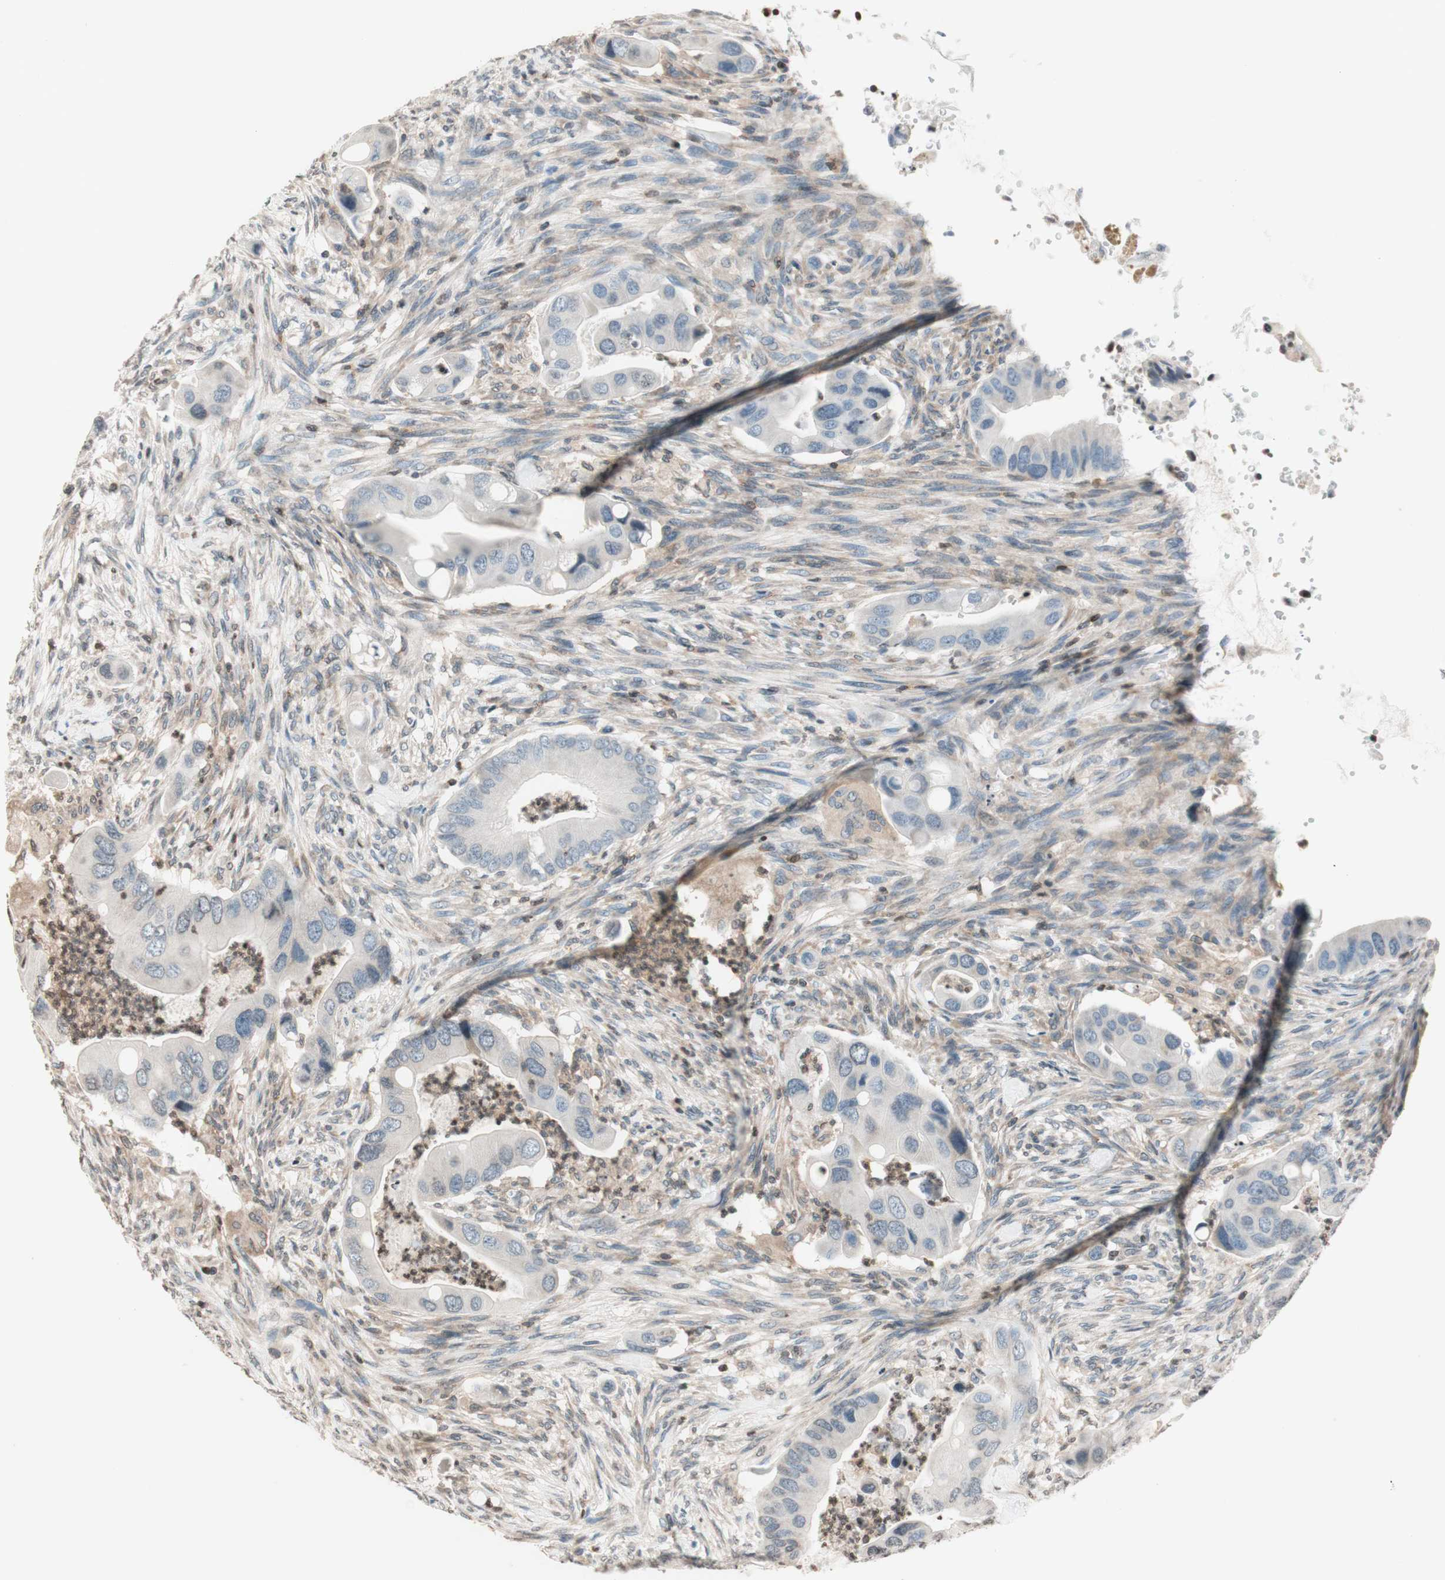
{"staining": {"intensity": "negative", "quantity": "none", "location": "none"}, "tissue": "colorectal cancer", "cell_type": "Tumor cells", "image_type": "cancer", "snomed": [{"axis": "morphology", "description": "Adenocarcinoma, NOS"}, {"axis": "topography", "description": "Rectum"}], "caption": "Tumor cells show no significant protein expression in adenocarcinoma (colorectal).", "gene": "WIPF1", "patient": {"sex": "female", "age": 57}}